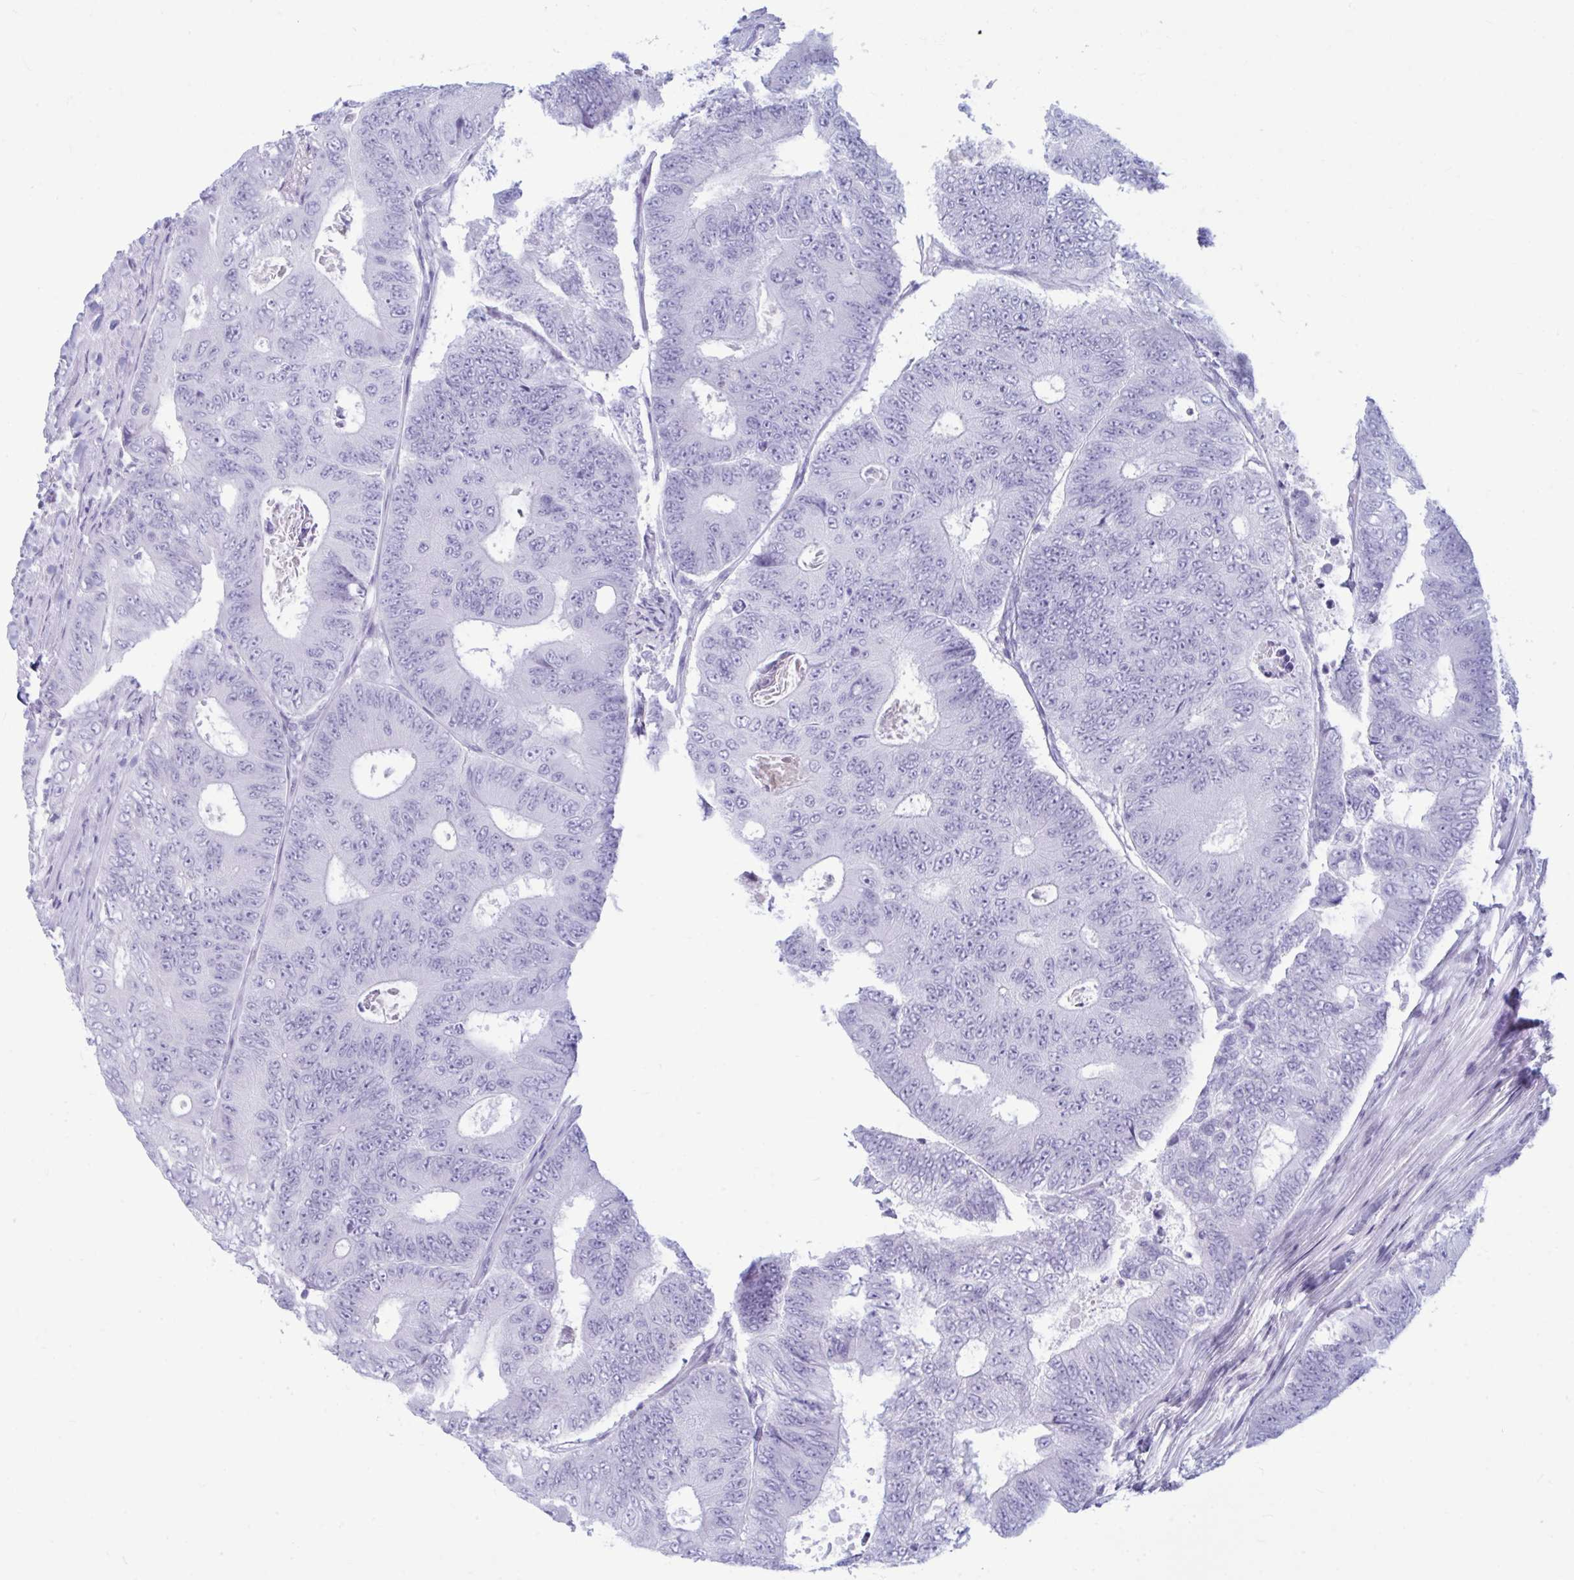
{"staining": {"intensity": "negative", "quantity": "none", "location": "none"}, "tissue": "colorectal cancer", "cell_type": "Tumor cells", "image_type": "cancer", "snomed": [{"axis": "morphology", "description": "Adenocarcinoma, NOS"}, {"axis": "topography", "description": "Colon"}], "caption": "Immunohistochemistry (IHC) micrograph of adenocarcinoma (colorectal) stained for a protein (brown), which exhibits no positivity in tumor cells. Brightfield microscopy of immunohistochemistry stained with DAB (brown) and hematoxylin (blue), captured at high magnification.", "gene": "ANKRD60", "patient": {"sex": "female", "age": 48}}